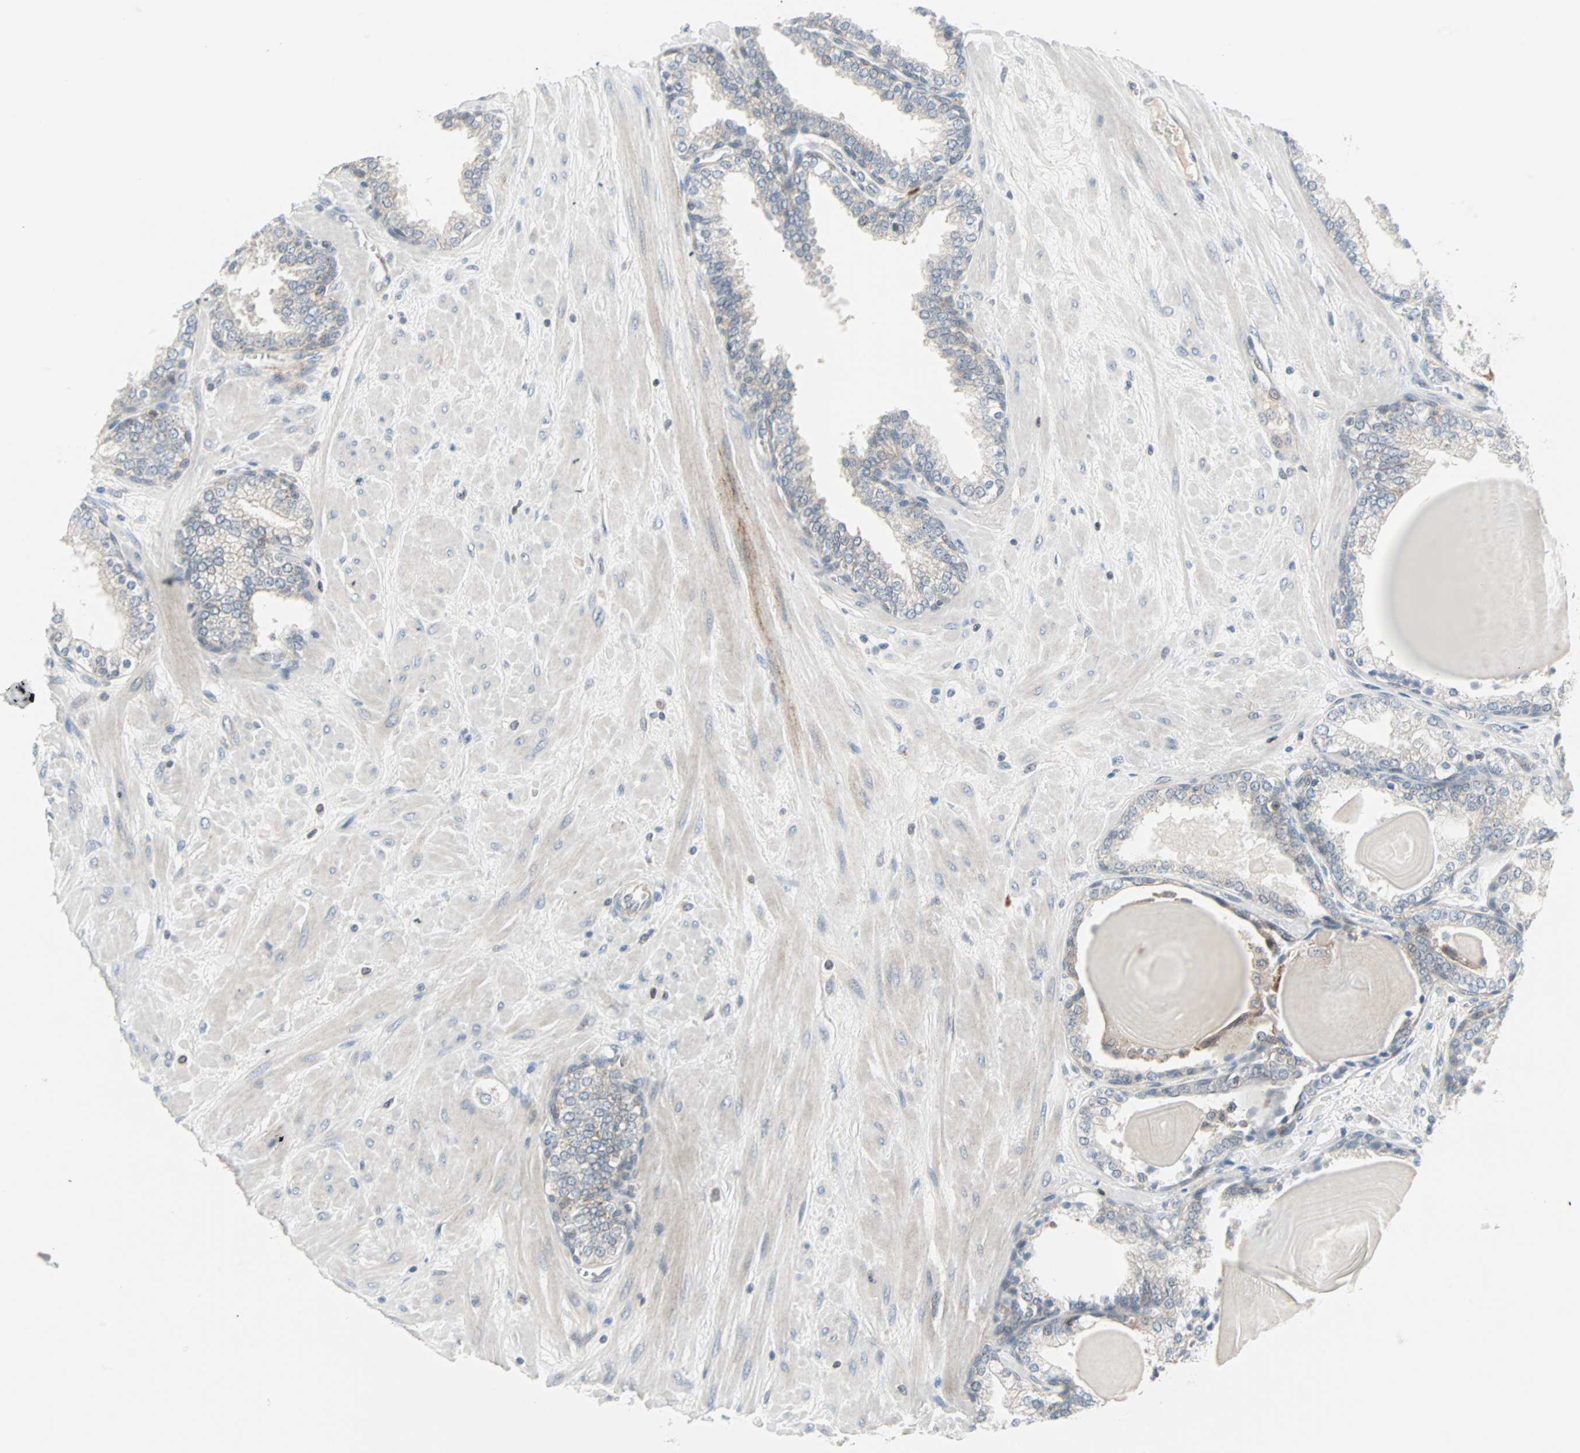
{"staining": {"intensity": "negative", "quantity": "none", "location": "none"}, "tissue": "prostate", "cell_type": "Glandular cells", "image_type": "normal", "snomed": [{"axis": "morphology", "description": "Normal tissue, NOS"}, {"axis": "topography", "description": "Prostate"}], "caption": "High magnification brightfield microscopy of benign prostate stained with DAB (3,3'-diaminobenzidine) (brown) and counterstained with hematoxylin (blue): glandular cells show no significant staining. The staining is performed using DAB (3,3'-diaminobenzidine) brown chromogen with nuclei counter-stained in using hematoxylin.", "gene": "CASP3", "patient": {"sex": "male", "age": 51}}